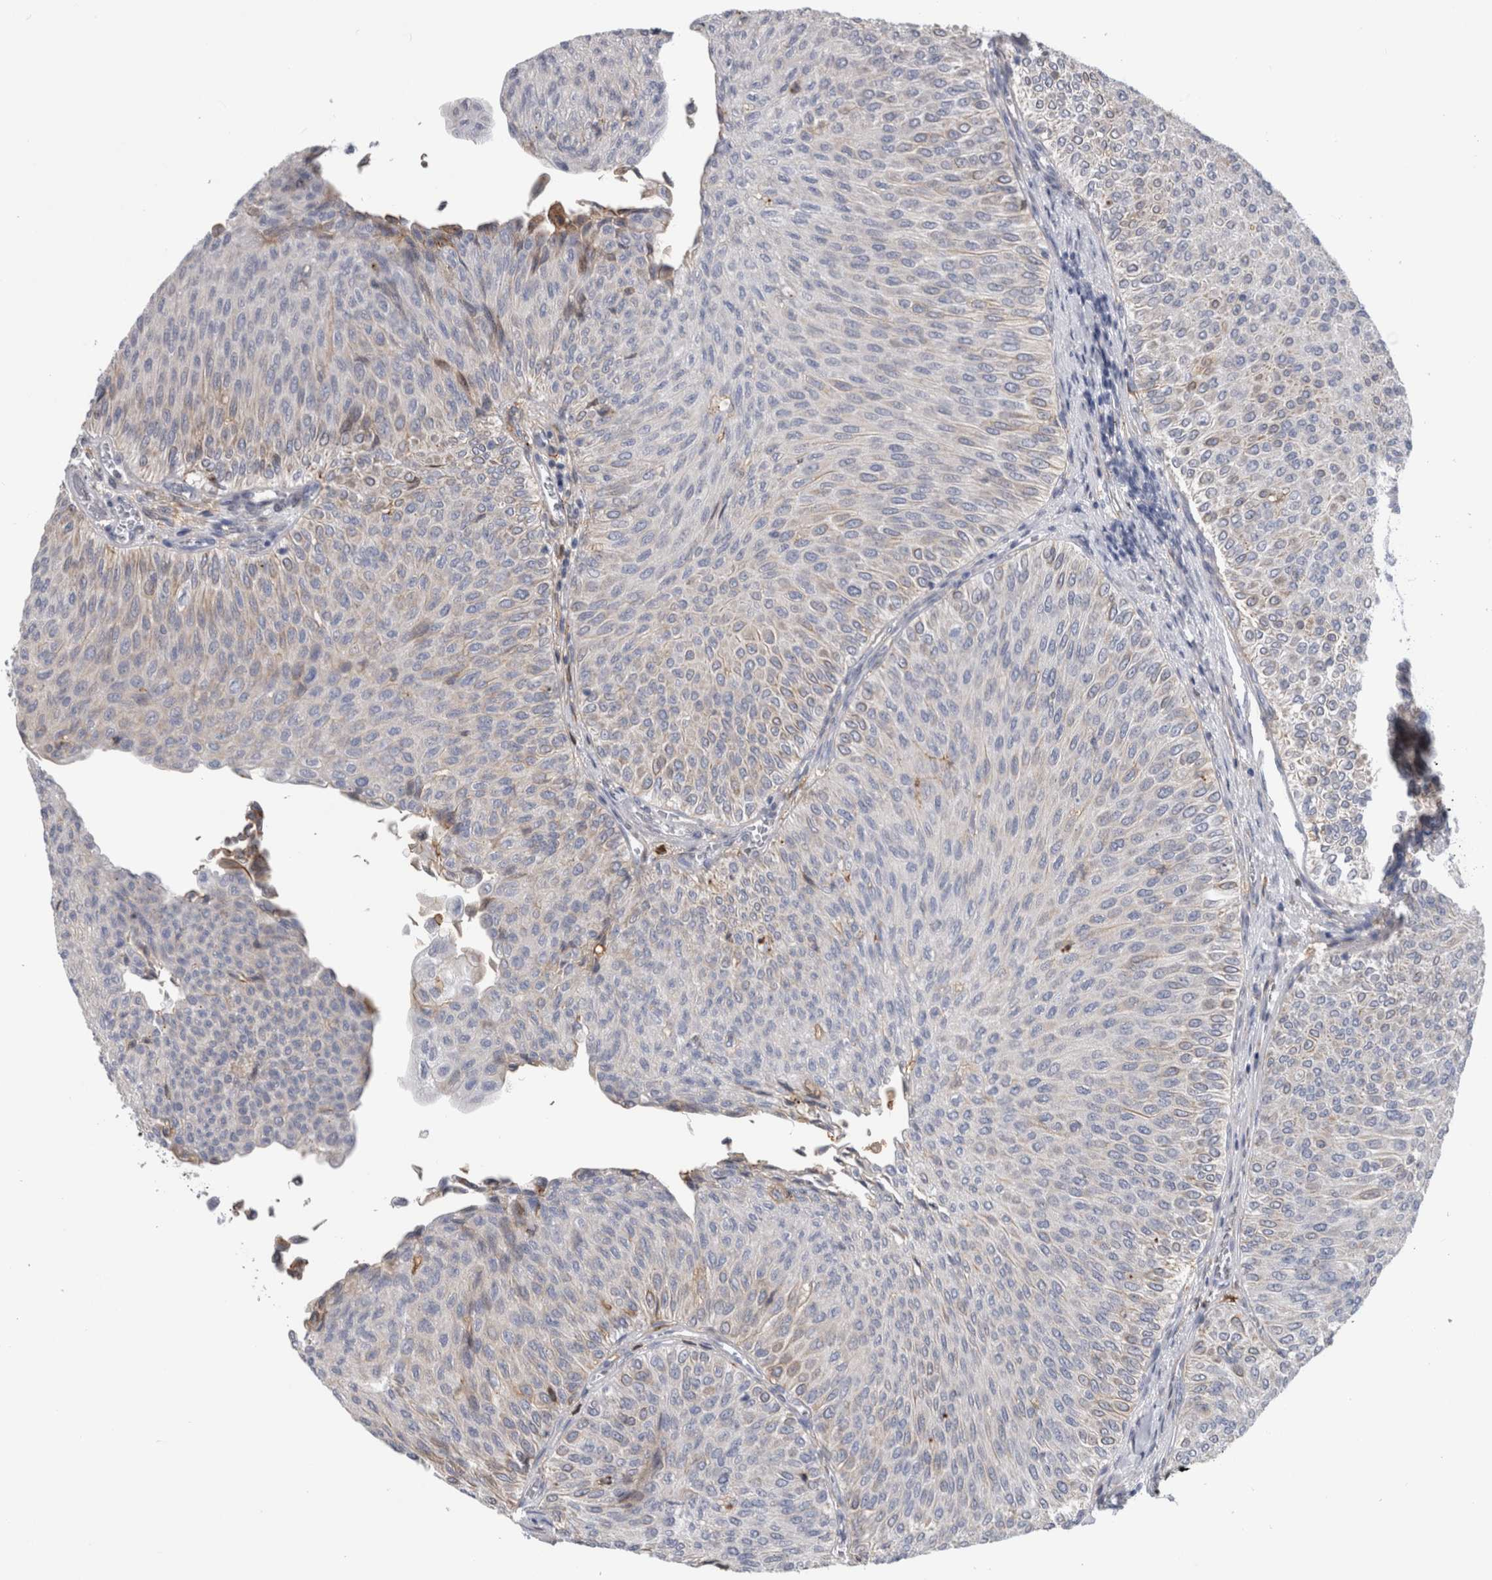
{"staining": {"intensity": "negative", "quantity": "none", "location": "none"}, "tissue": "urothelial cancer", "cell_type": "Tumor cells", "image_type": "cancer", "snomed": [{"axis": "morphology", "description": "Urothelial carcinoma, Low grade"}, {"axis": "topography", "description": "Urinary bladder"}], "caption": "Tumor cells show no significant positivity in urothelial carcinoma (low-grade). Nuclei are stained in blue.", "gene": "DNAJC24", "patient": {"sex": "male", "age": 78}}